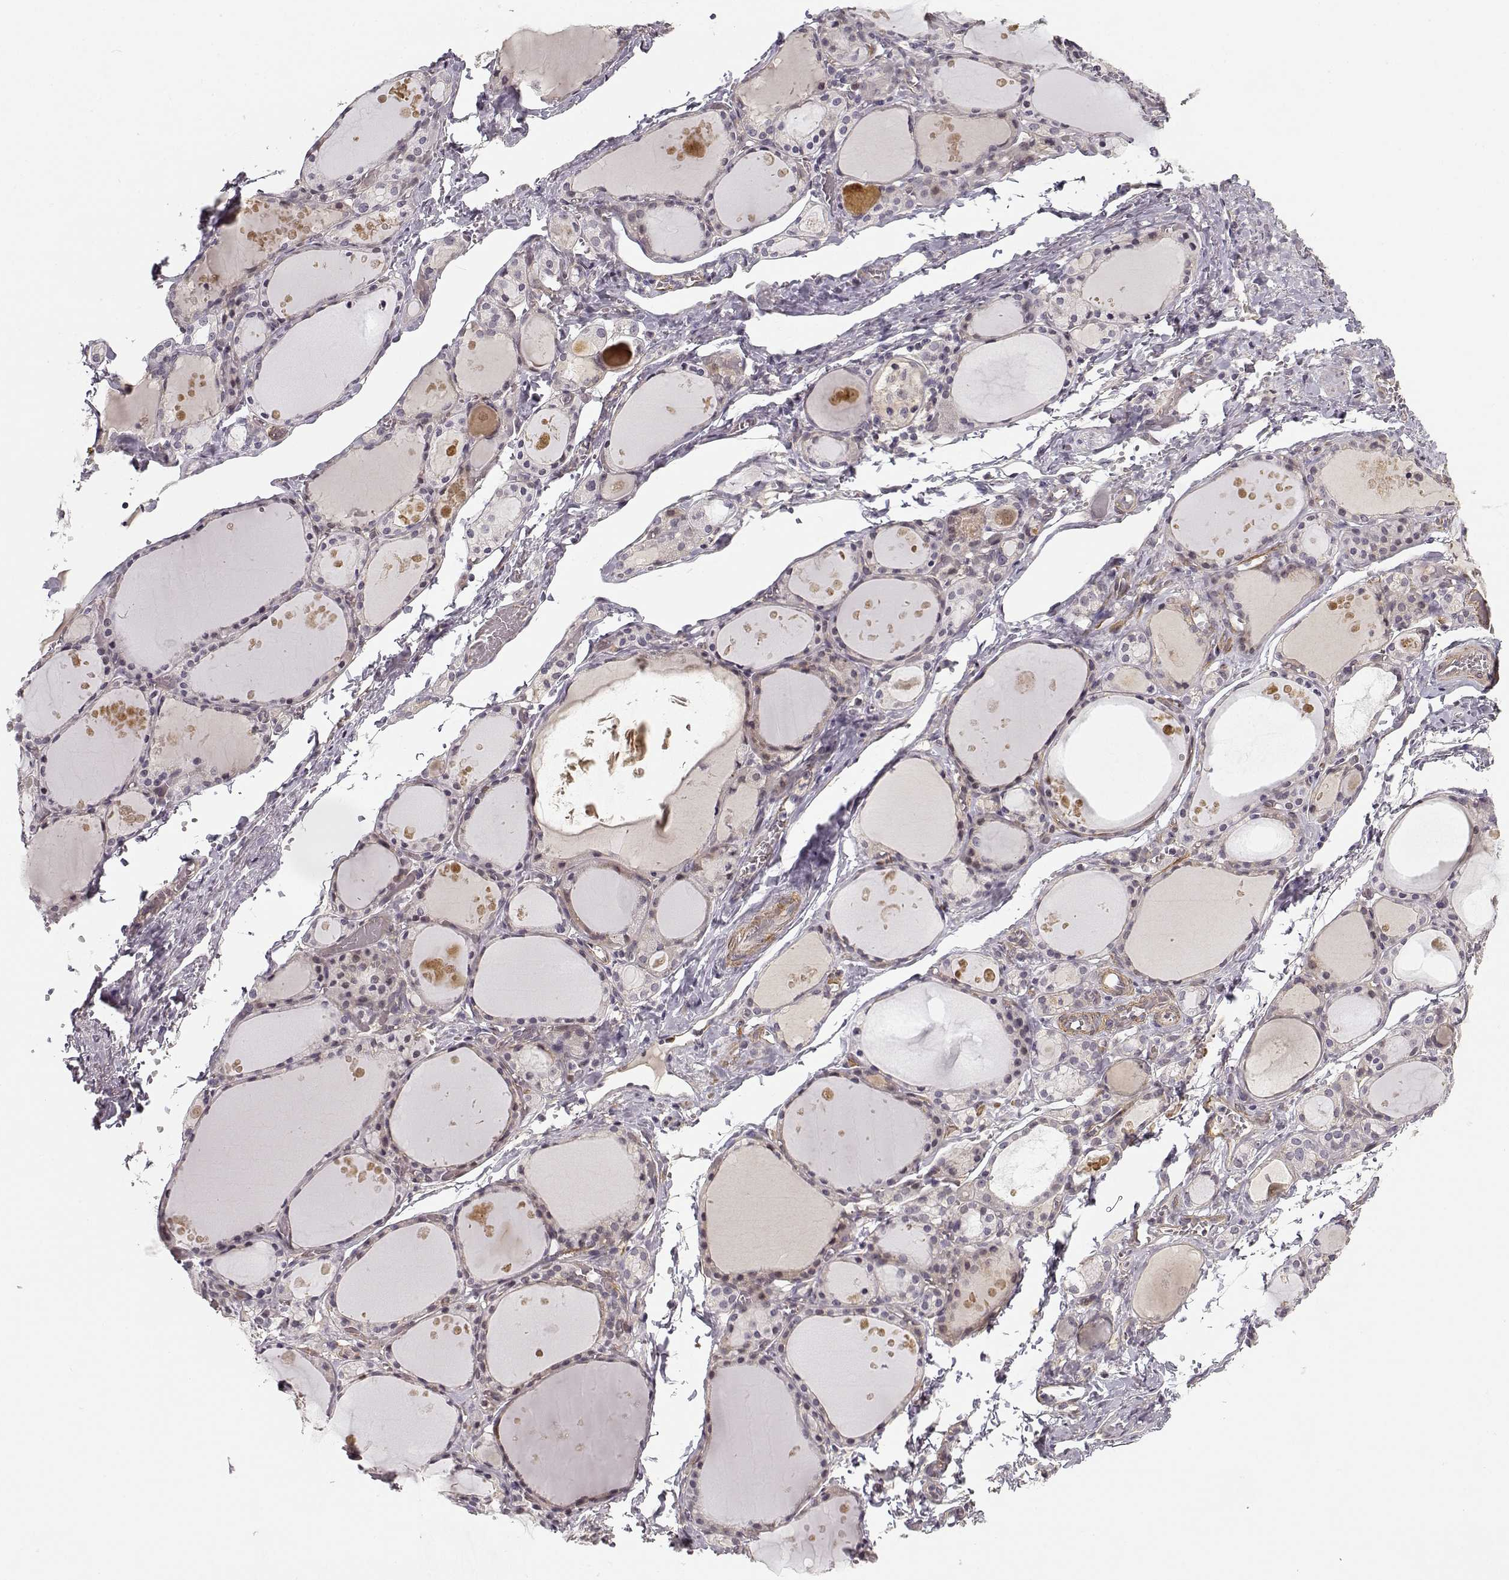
{"staining": {"intensity": "weak", "quantity": "<25%", "location": "cytoplasmic/membranous"}, "tissue": "thyroid gland", "cell_type": "Glandular cells", "image_type": "normal", "snomed": [{"axis": "morphology", "description": "Normal tissue, NOS"}, {"axis": "topography", "description": "Thyroid gland"}], "caption": "Micrograph shows no protein staining in glandular cells of normal thyroid gland.", "gene": "RGS9BP", "patient": {"sex": "male", "age": 68}}